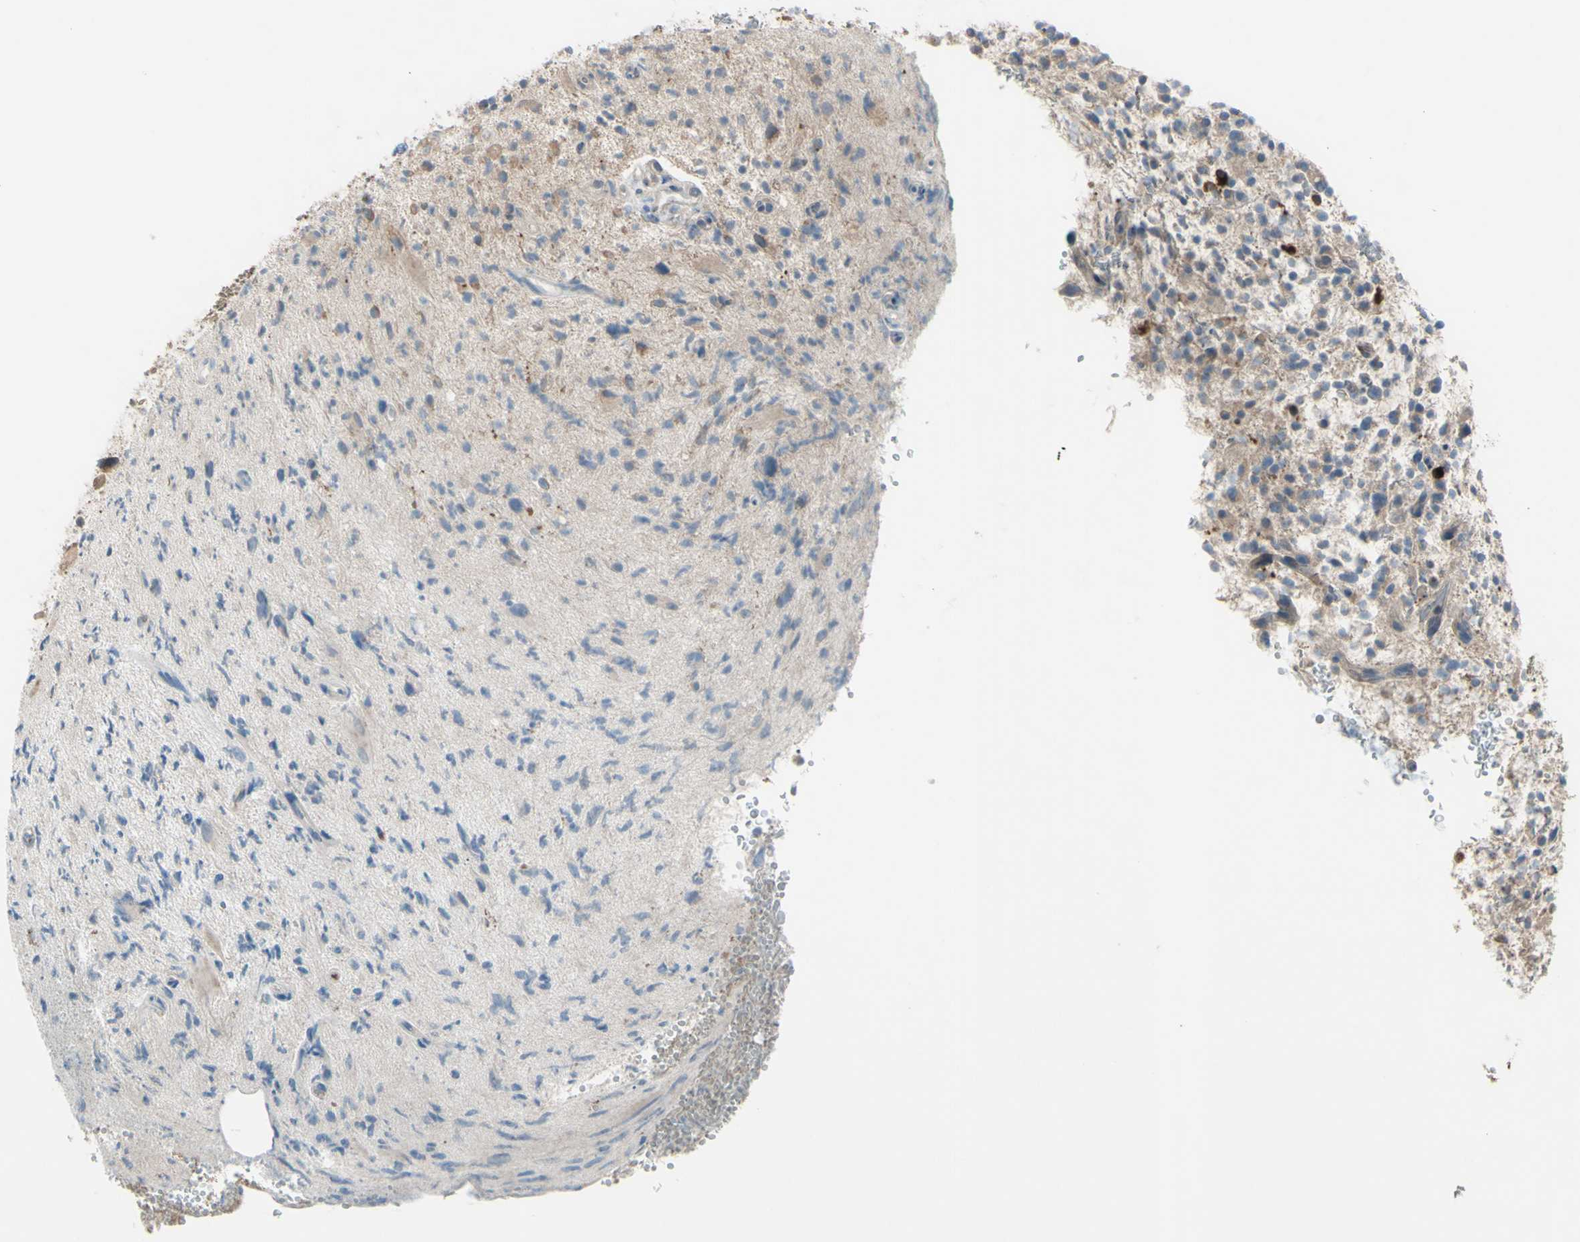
{"staining": {"intensity": "weak", "quantity": "25%-75%", "location": "cytoplasmic/membranous"}, "tissue": "glioma", "cell_type": "Tumor cells", "image_type": "cancer", "snomed": [{"axis": "morphology", "description": "Glioma, malignant, High grade"}, {"axis": "topography", "description": "Brain"}], "caption": "IHC (DAB (3,3'-diaminobenzidine)) staining of human malignant high-grade glioma reveals weak cytoplasmic/membranous protein expression in about 25%-75% of tumor cells.", "gene": "AFP", "patient": {"sex": "male", "age": 48}}